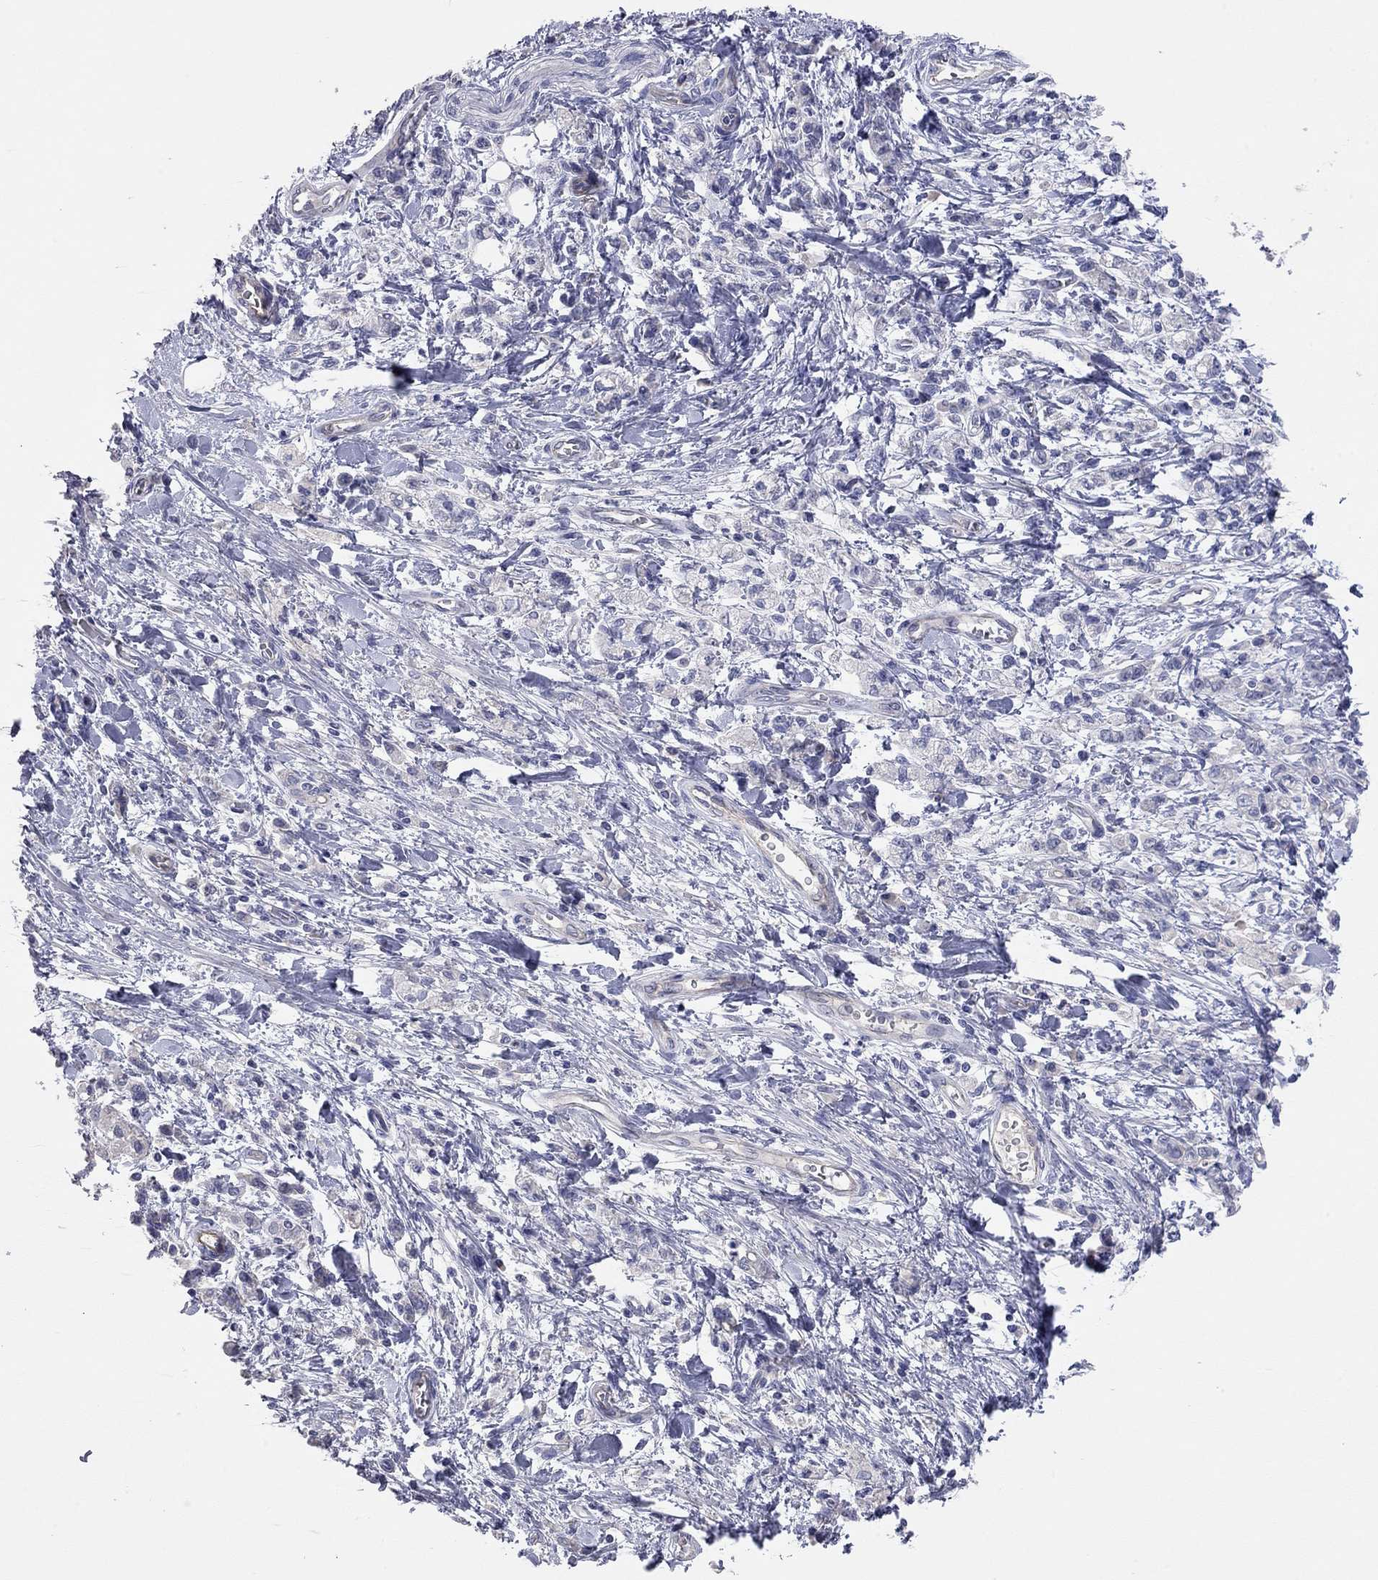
{"staining": {"intensity": "negative", "quantity": "none", "location": "none"}, "tissue": "stomach cancer", "cell_type": "Tumor cells", "image_type": "cancer", "snomed": [{"axis": "morphology", "description": "Adenocarcinoma, NOS"}, {"axis": "topography", "description": "Stomach"}], "caption": "There is no significant positivity in tumor cells of stomach cancer. (DAB immunohistochemistry, high magnification).", "gene": "KCNB1", "patient": {"sex": "male", "age": 77}}